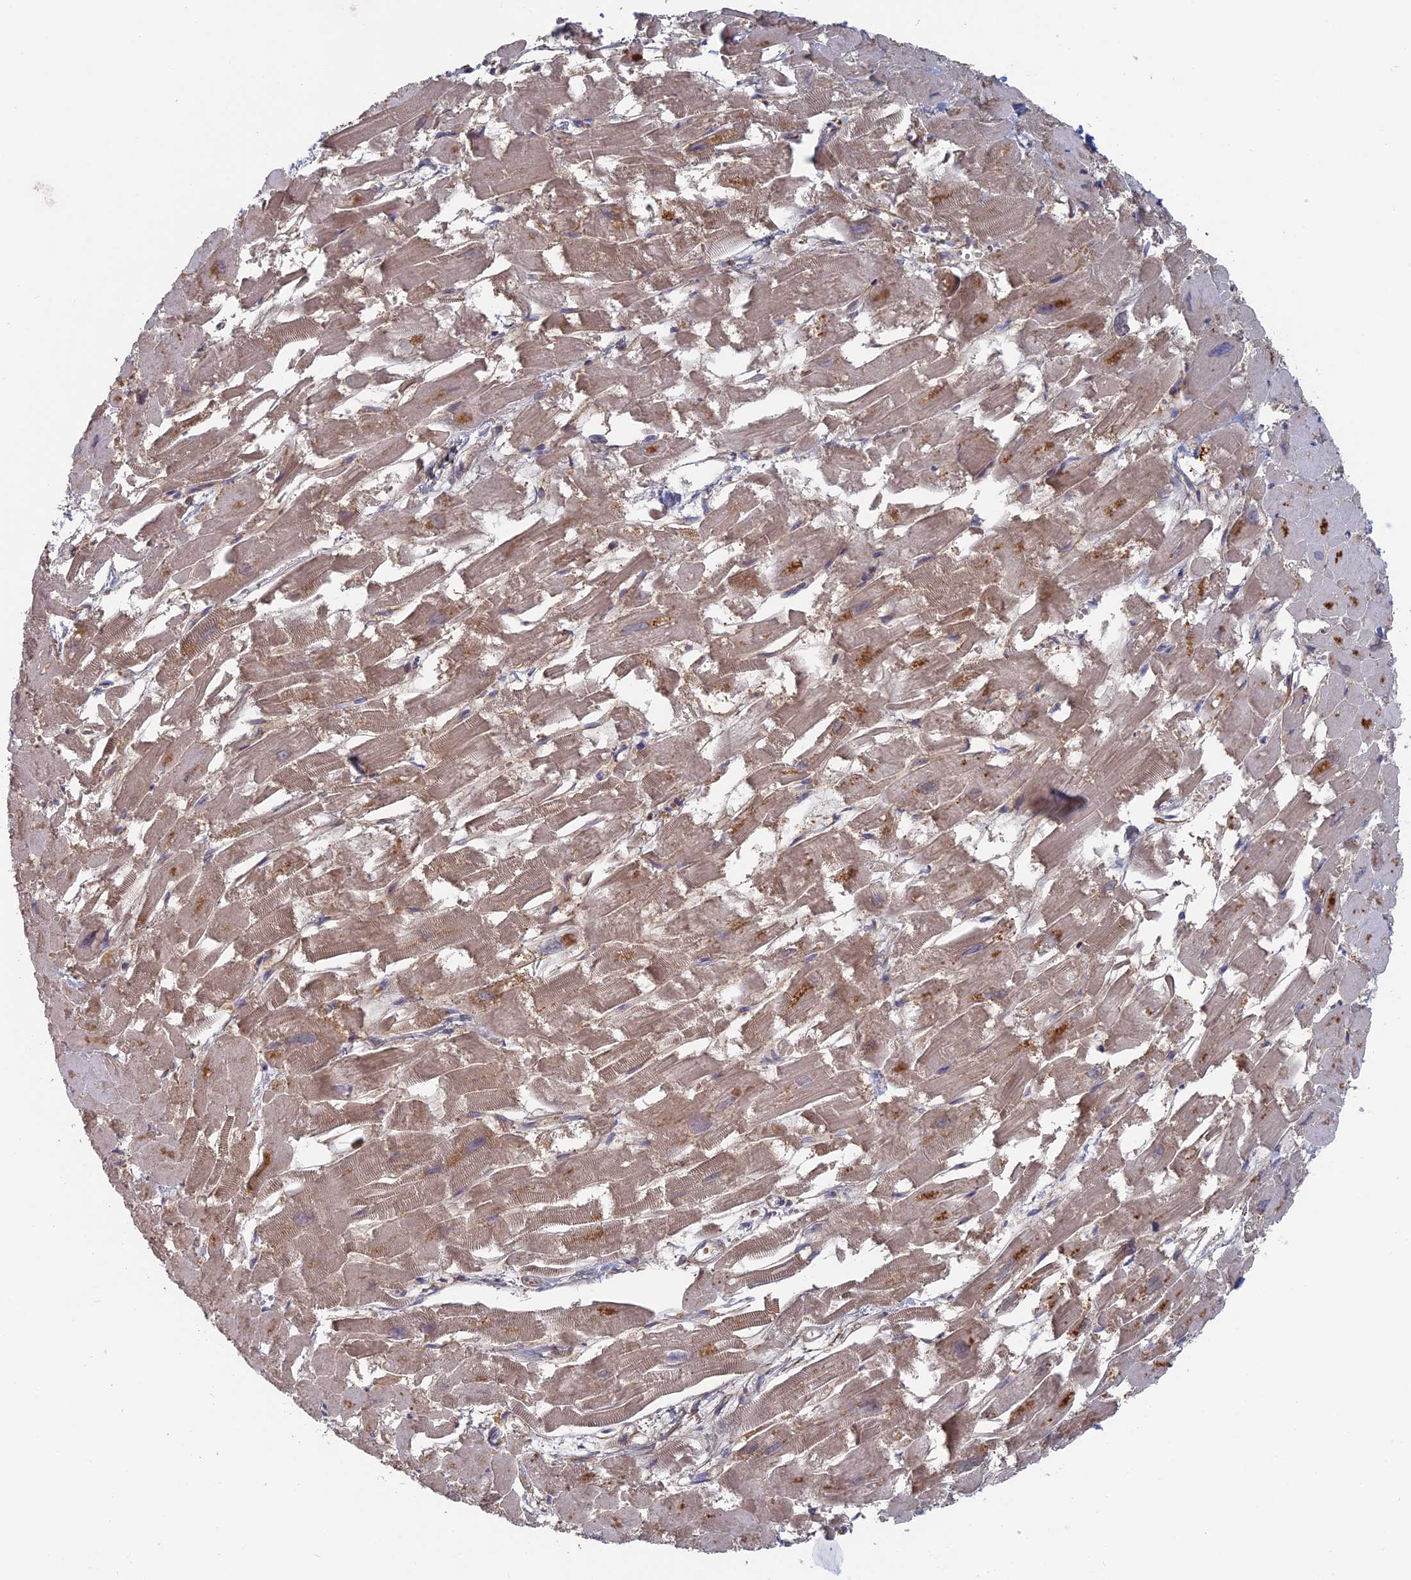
{"staining": {"intensity": "moderate", "quantity": "25%-75%", "location": "cytoplasmic/membranous"}, "tissue": "heart muscle", "cell_type": "Cardiomyocytes", "image_type": "normal", "snomed": [{"axis": "morphology", "description": "Normal tissue, NOS"}, {"axis": "topography", "description": "Heart"}], "caption": "Cardiomyocytes show medium levels of moderate cytoplasmic/membranous expression in about 25%-75% of cells in normal heart muscle.", "gene": "TBC1D30", "patient": {"sex": "male", "age": 54}}